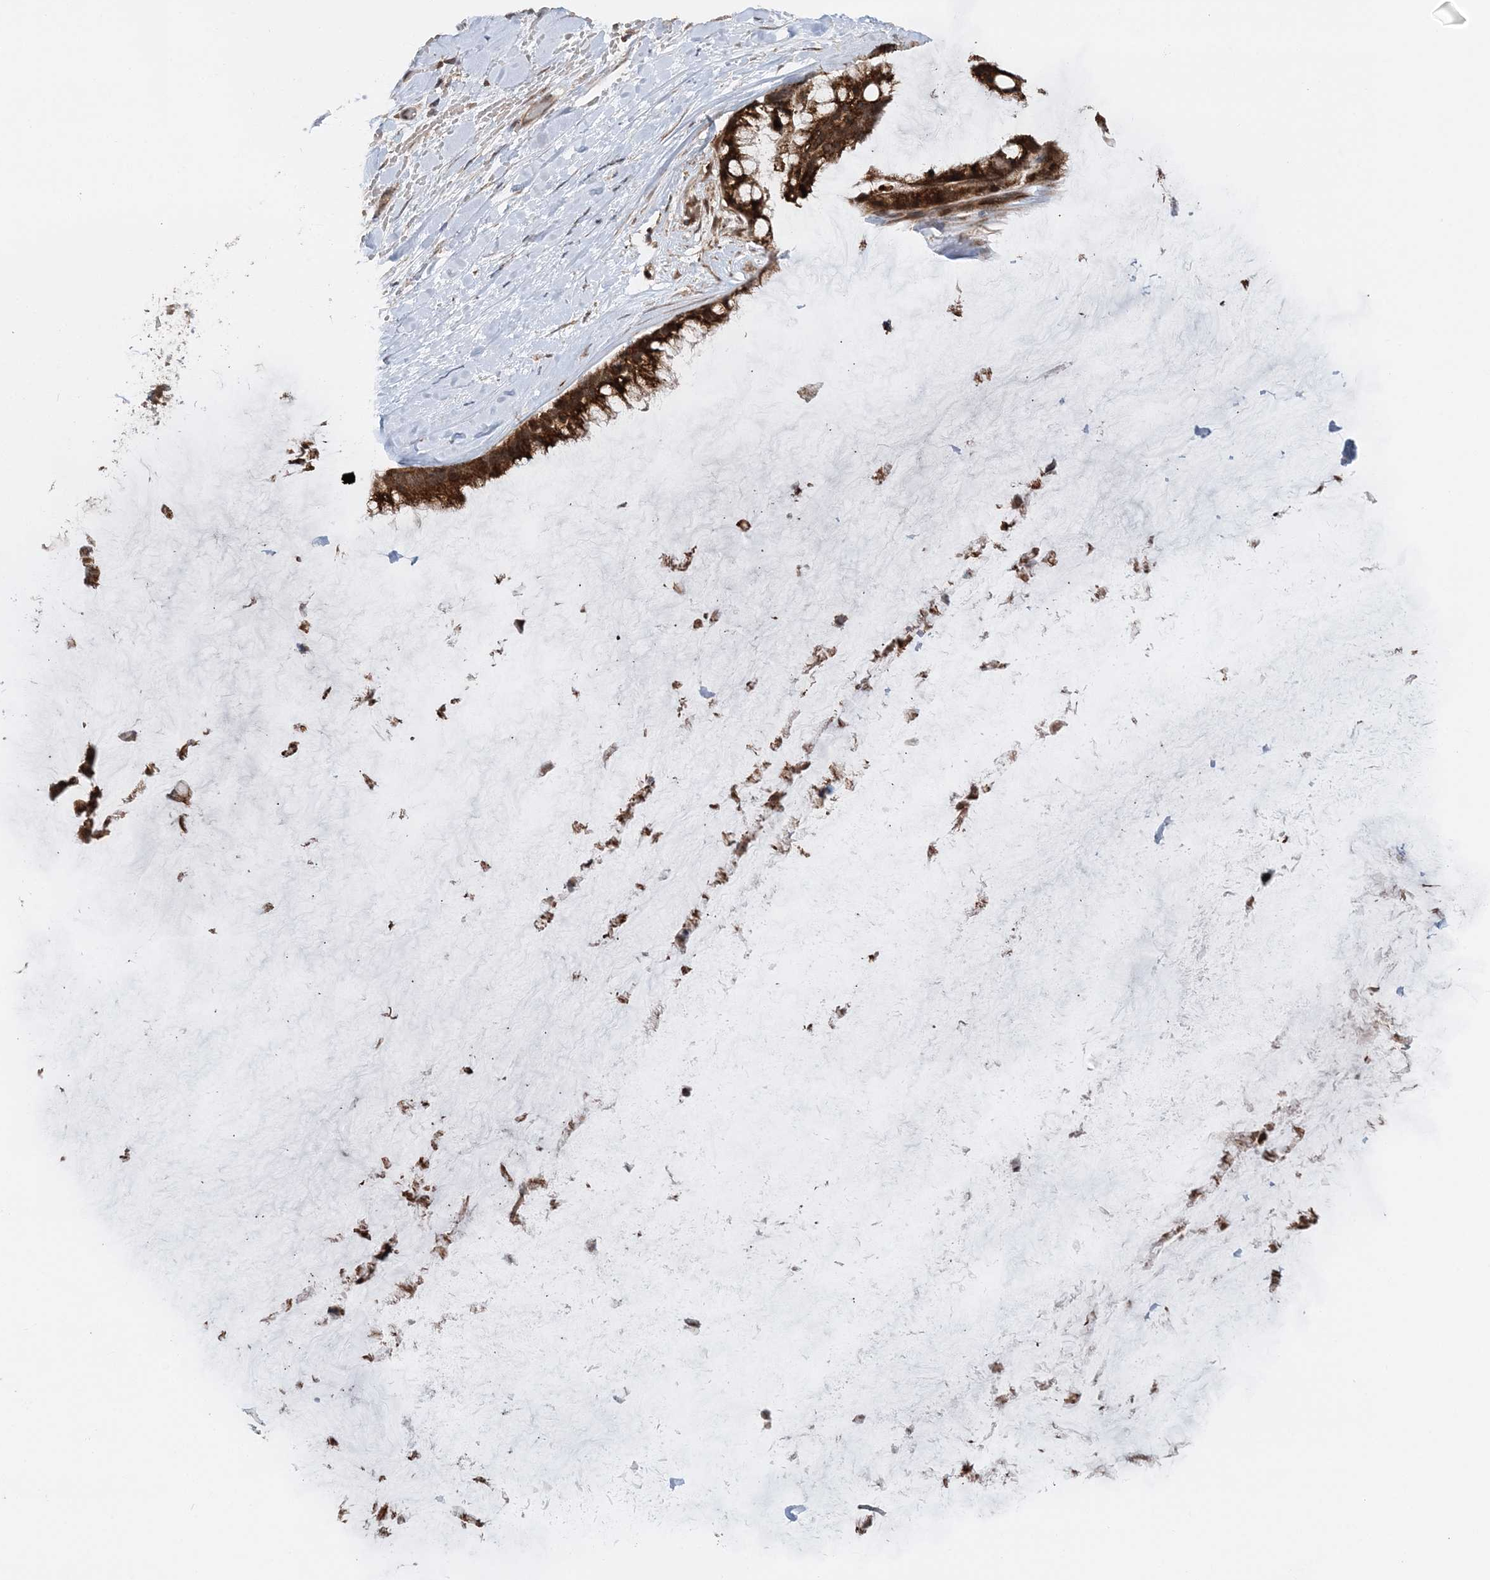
{"staining": {"intensity": "strong", "quantity": ">75%", "location": "cytoplasmic/membranous,nuclear"}, "tissue": "ovarian cancer", "cell_type": "Tumor cells", "image_type": "cancer", "snomed": [{"axis": "morphology", "description": "Cystadenocarcinoma, mucinous, NOS"}, {"axis": "topography", "description": "Ovary"}], "caption": "Immunohistochemical staining of human mucinous cystadenocarcinoma (ovarian) displays high levels of strong cytoplasmic/membranous and nuclear protein expression in approximately >75% of tumor cells.", "gene": "KIF4A", "patient": {"sex": "female", "age": 39}}